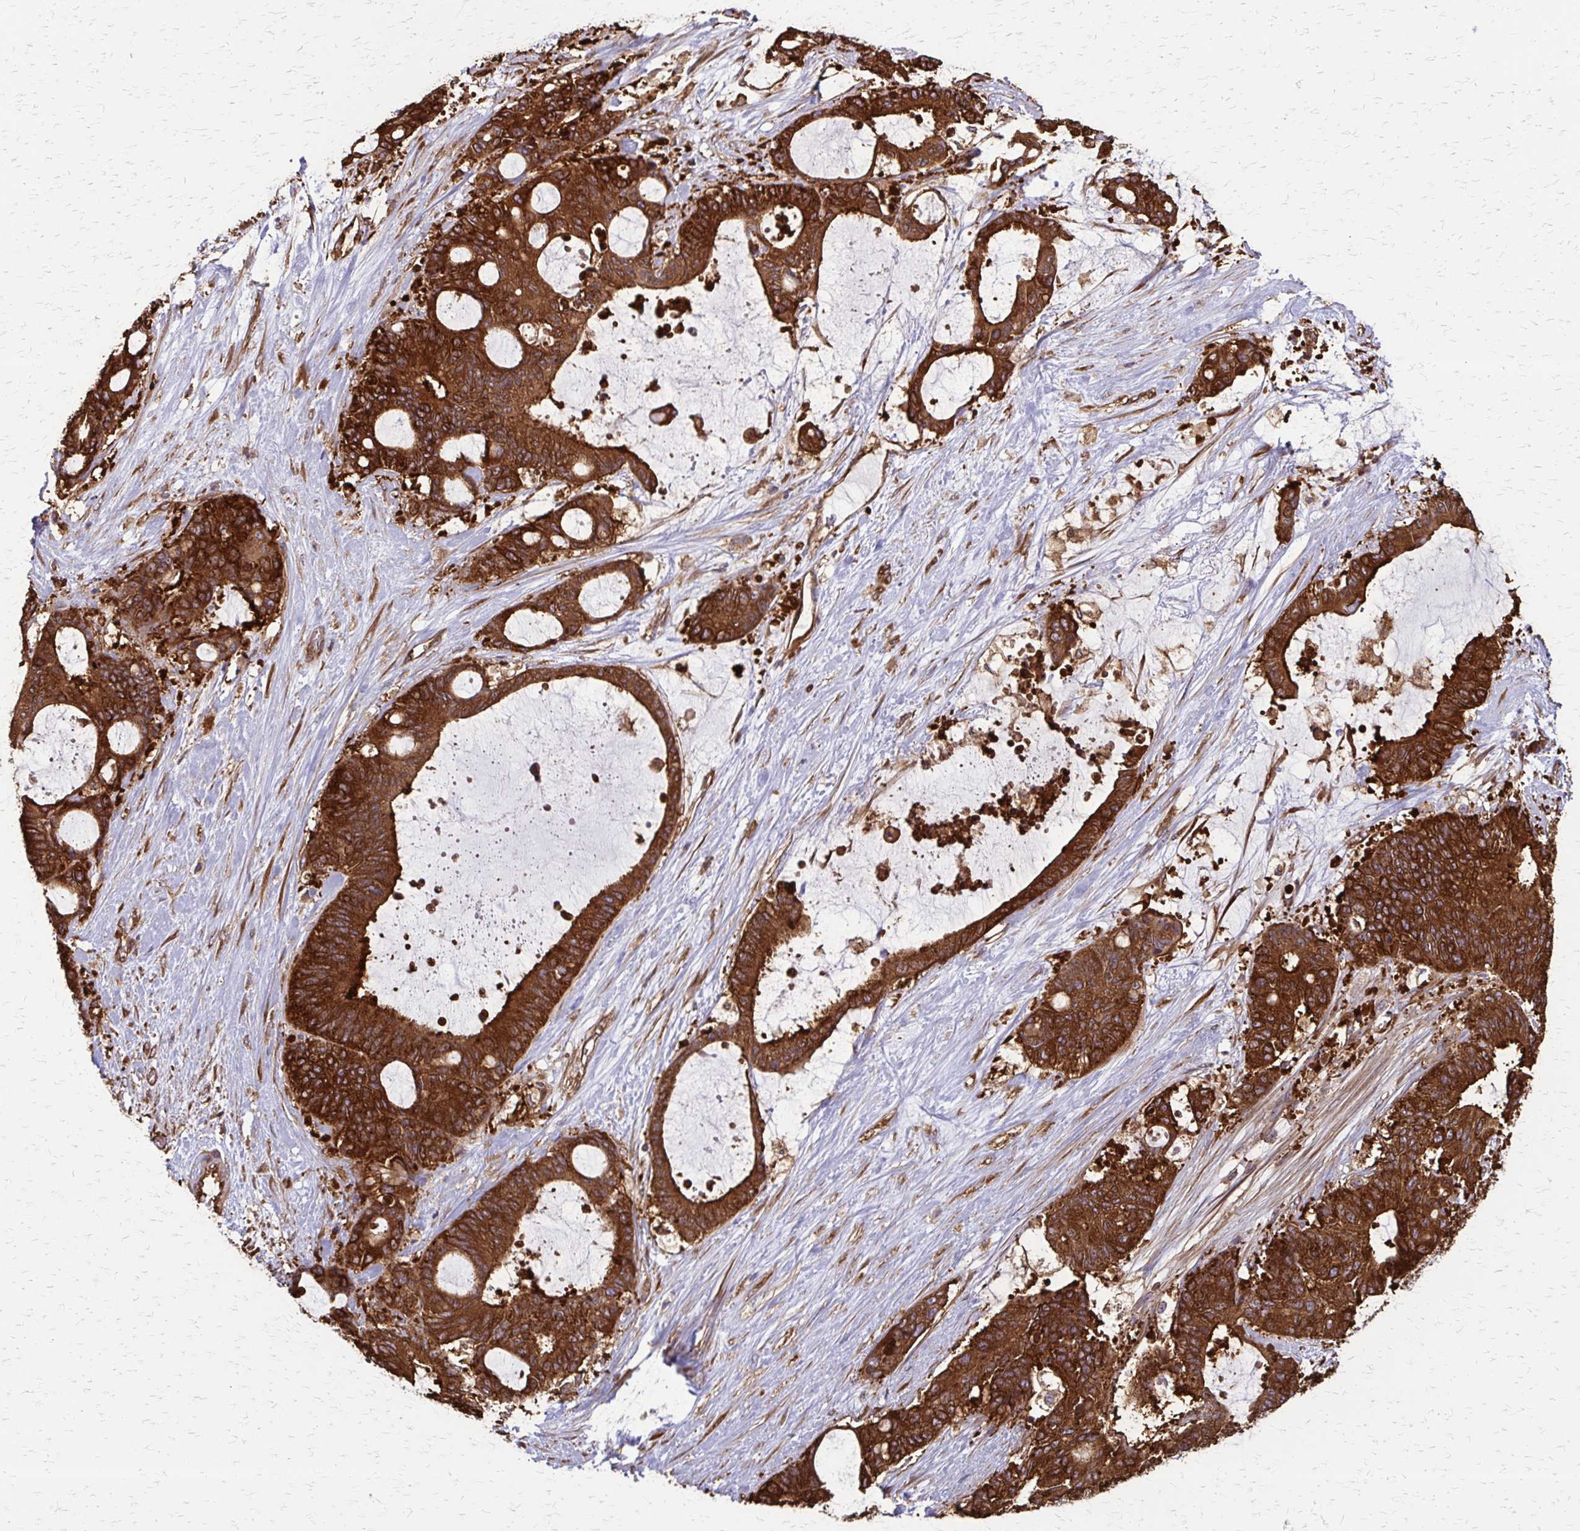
{"staining": {"intensity": "strong", "quantity": ">75%", "location": "cytoplasmic/membranous"}, "tissue": "liver cancer", "cell_type": "Tumor cells", "image_type": "cancer", "snomed": [{"axis": "morphology", "description": "Normal tissue, NOS"}, {"axis": "morphology", "description": "Cholangiocarcinoma"}, {"axis": "topography", "description": "Liver"}, {"axis": "topography", "description": "Peripheral nerve tissue"}], "caption": "Immunohistochemistry (DAB) staining of liver cancer displays strong cytoplasmic/membranous protein staining in approximately >75% of tumor cells.", "gene": "EEF2", "patient": {"sex": "female", "age": 73}}